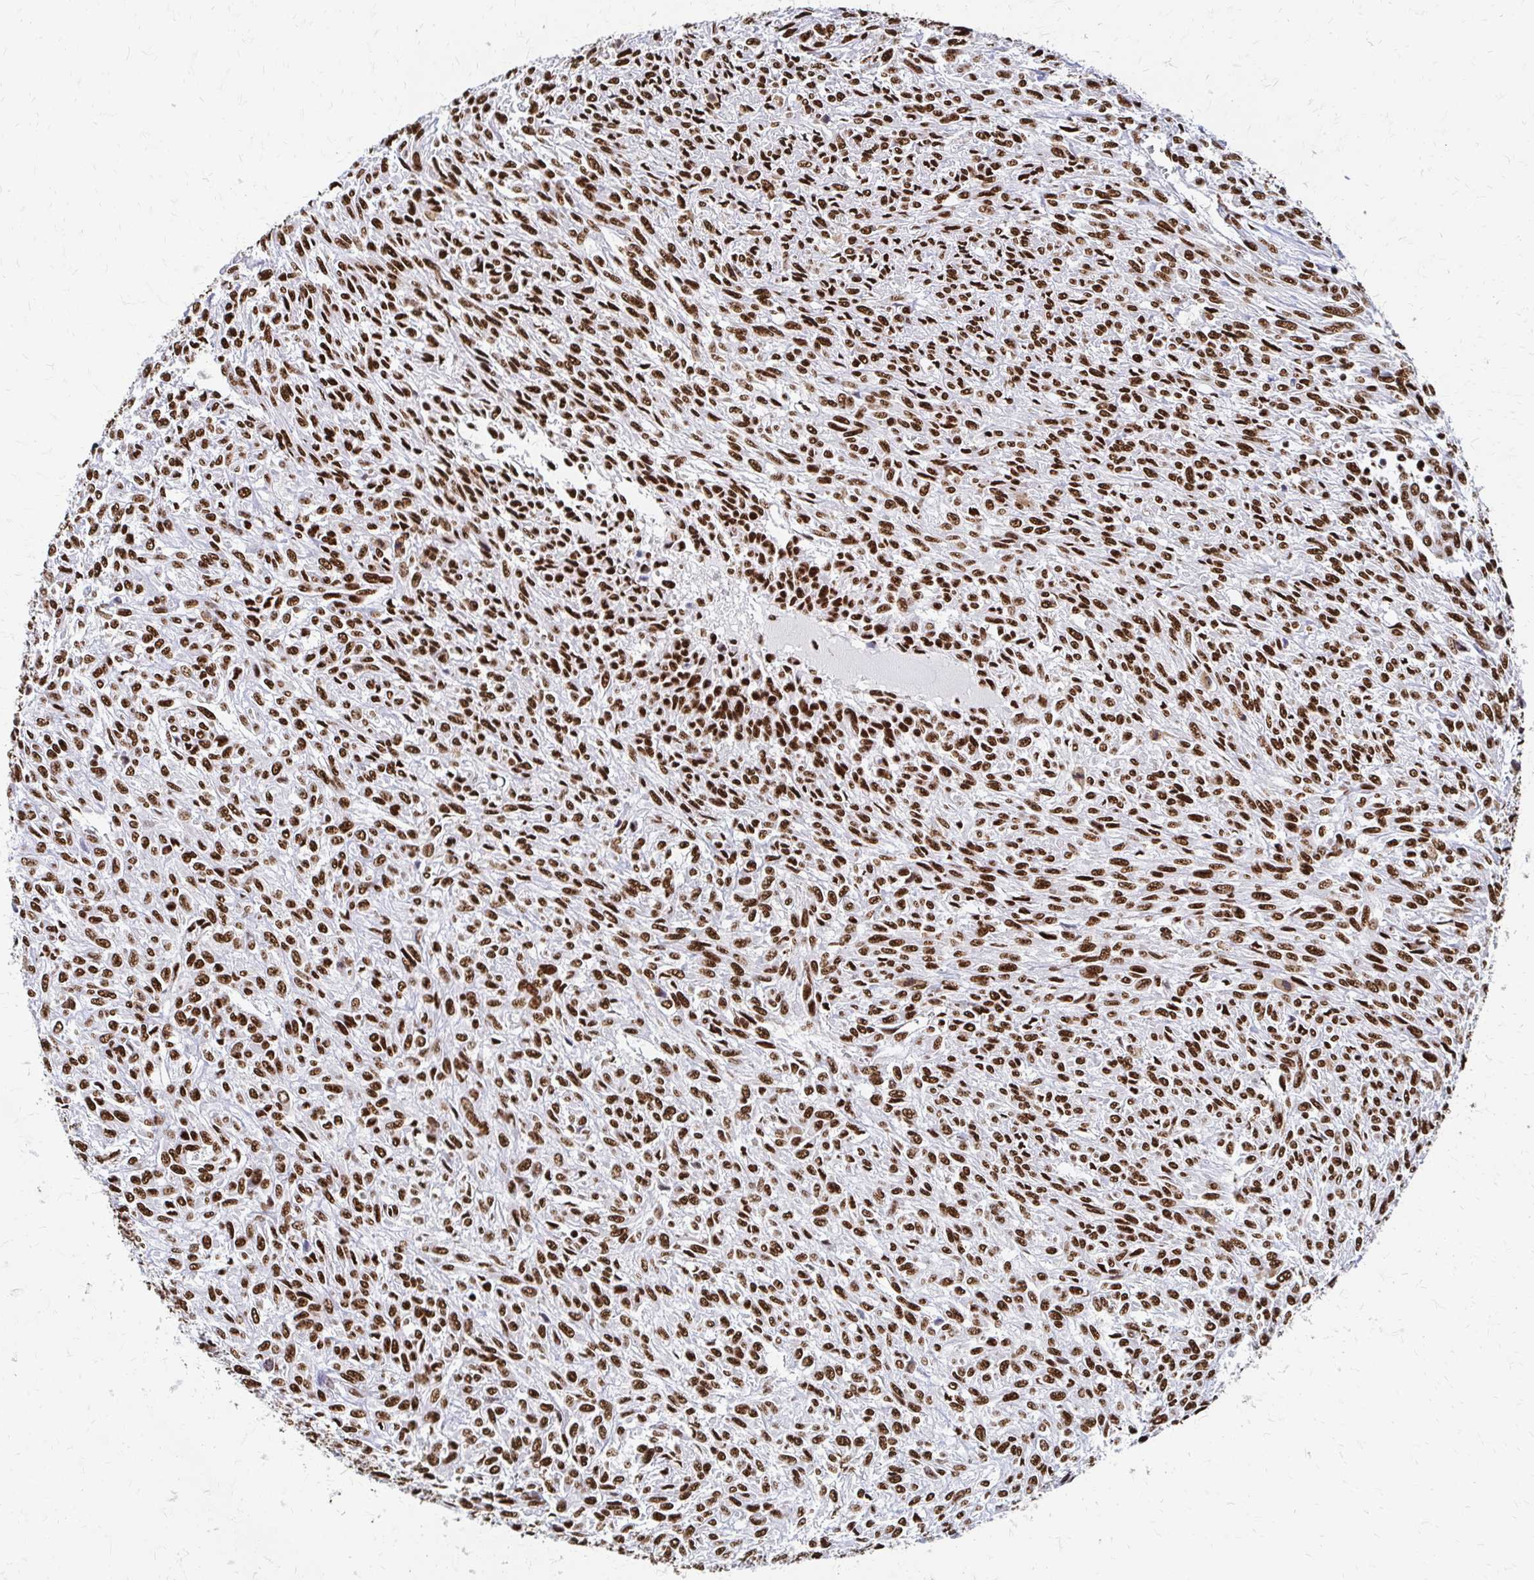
{"staining": {"intensity": "strong", "quantity": ">75%", "location": "nuclear"}, "tissue": "renal cancer", "cell_type": "Tumor cells", "image_type": "cancer", "snomed": [{"axis": "morphology", "description": "Adenocarcinoma, NOS"}, {"axis": "topography", "description": "Kidney"}], "caption": "Human adenocarcinoma (renal) stained with a brown dye reveals strong nuclear positive staining in approximately >75% of tumor cells.", "gene": "CNKSR3", "patient": {"sex": "male", "age": 58}}